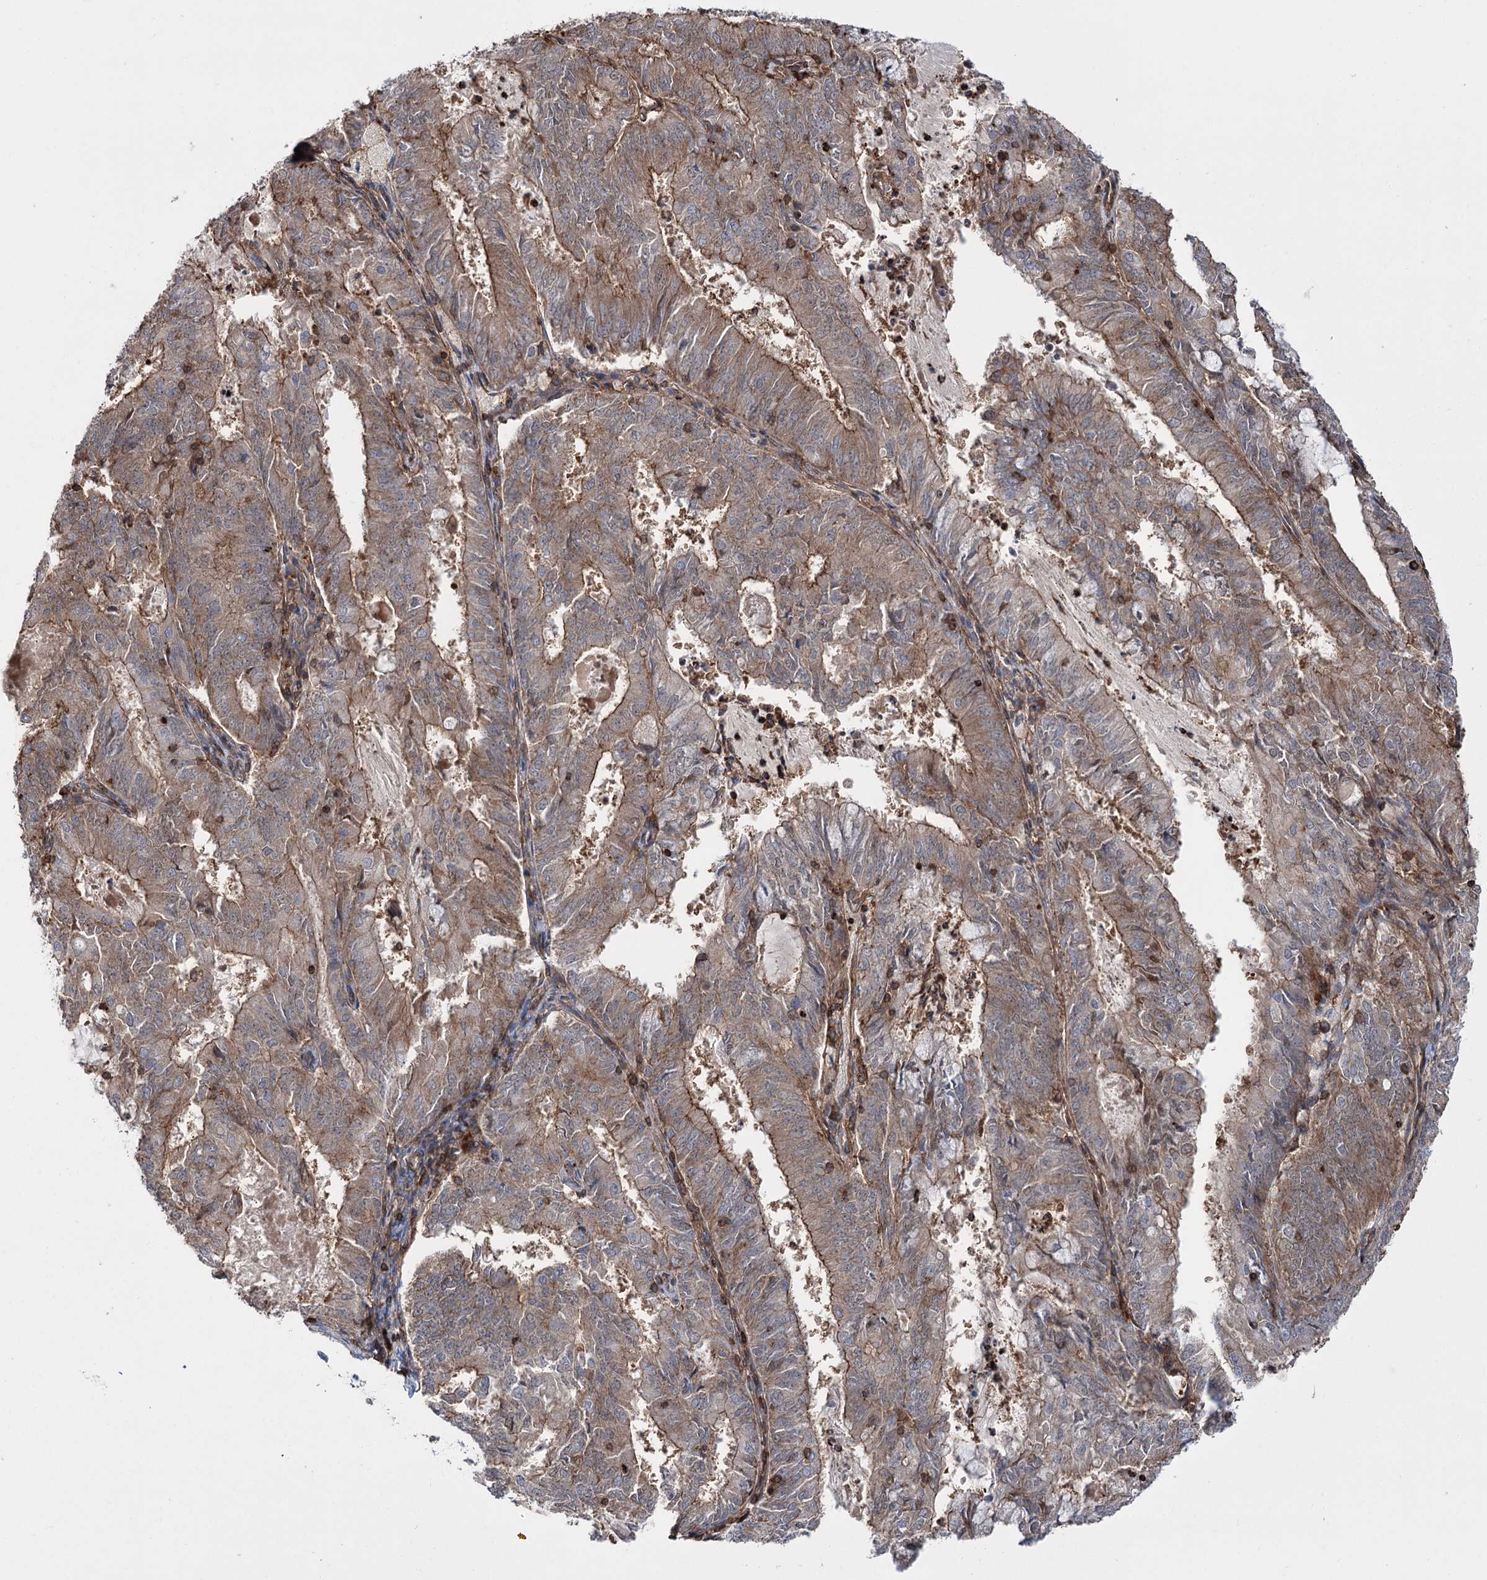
{"staining": {"intensity": "moderate", "quantity": ">75%", "location": "cytoplasmic/membranous"}, "tissue": "endometrial cancer", "cell_type": "Tumor cells", "image_type": "cancer", "snomed": [{"axis": "morphology", "description": "Adenocarcinoma, NOS"}, {"axis": "topography", "description": "Endometrium"}], "caption": "The immunohistochemical stain labels moderate cytoplasmic/membranous positivity in tumor cells of endometrial cancer tissue.", "gene": "DPP3", "patient": {"sex": "female", "age": 57}}